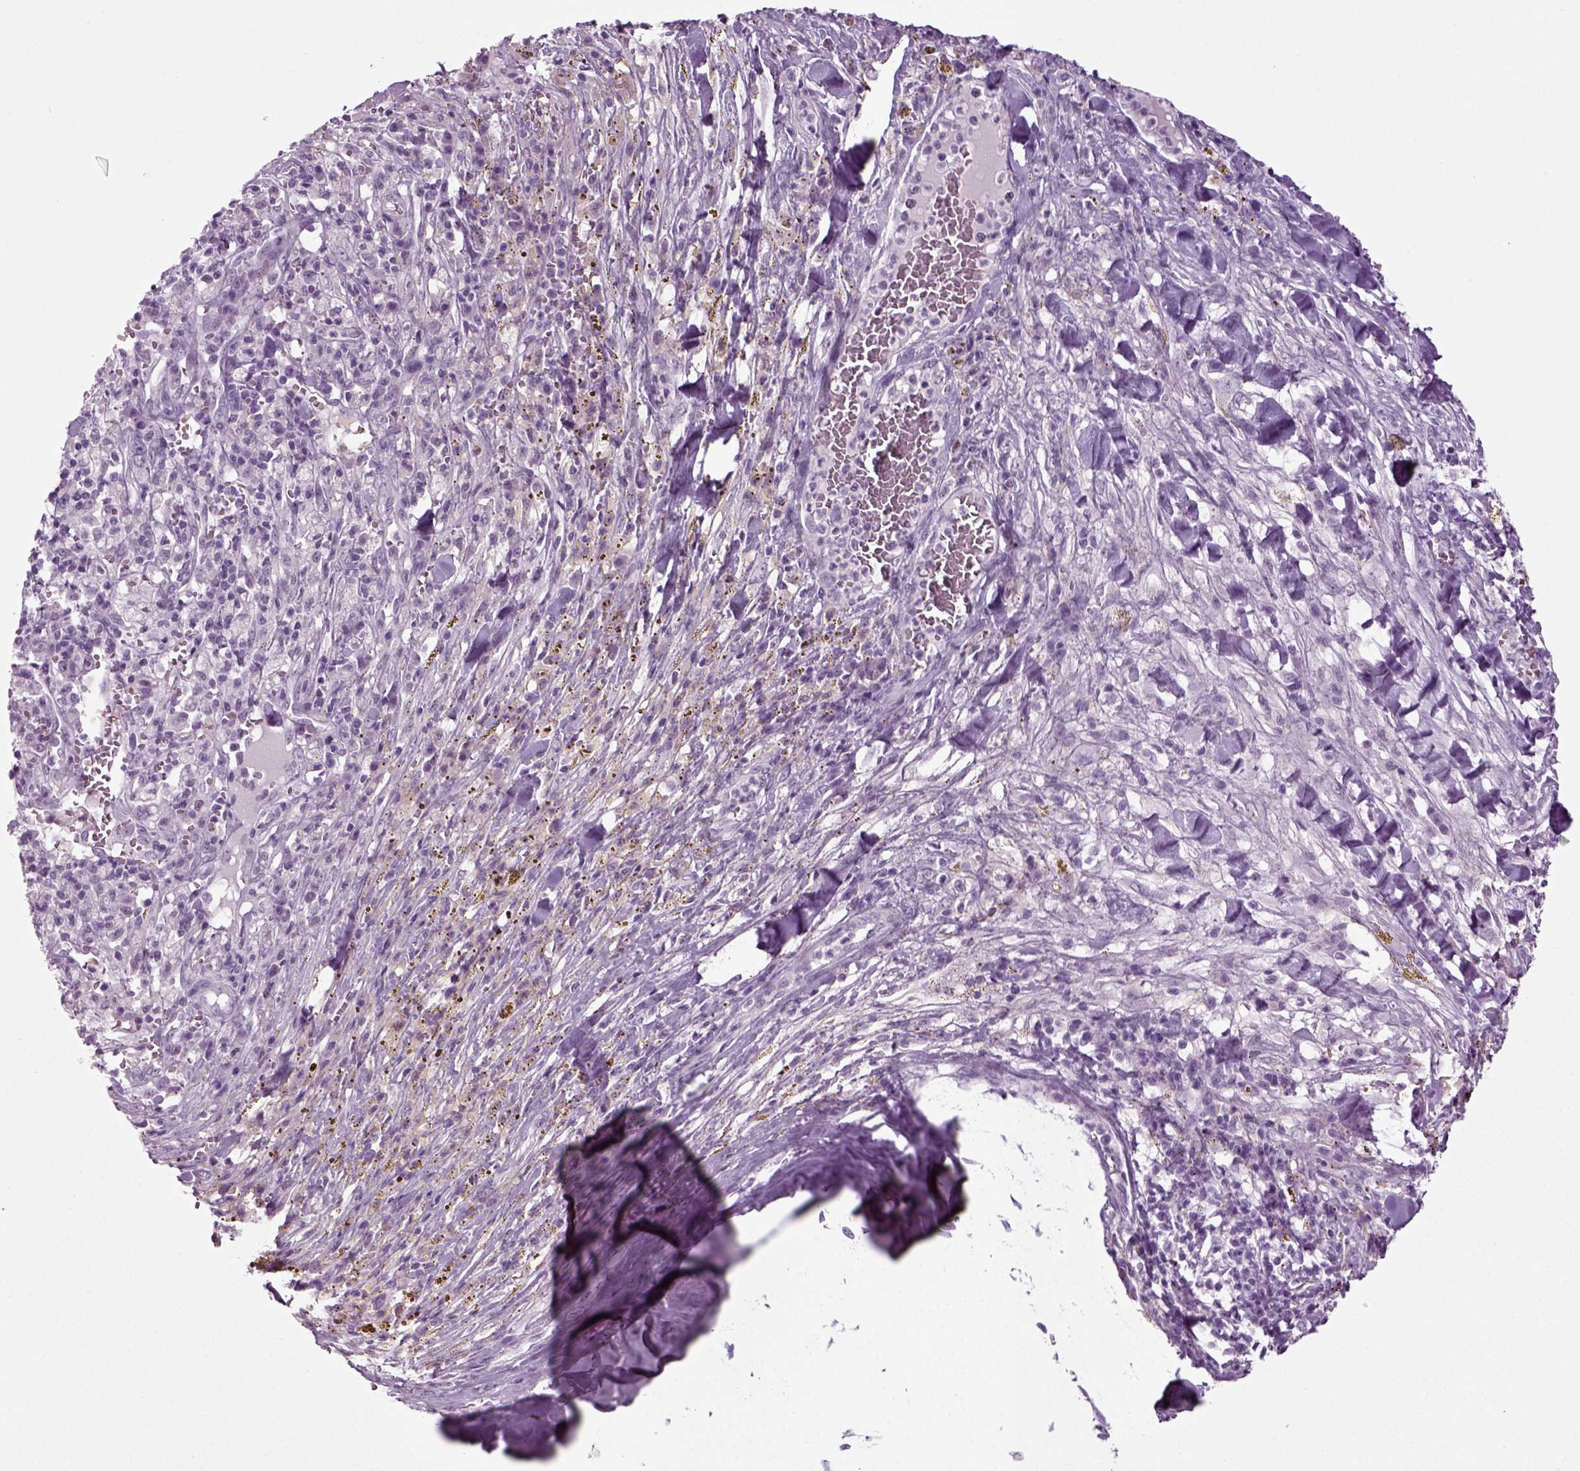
{"staining": {"intensity": "negative", "quantity": "none", "location": "none"}, "tissue": "melanoma", "cell_type": "Tumor cells", "image_type": "cancer", "snomed": [{"axis": "morphology", "description": "Malignant melanoma, NOS"}, {"axis": "topography", "description": "Skin"}], "caption": "Human melanoma stained for a protein using IHC exhibits no positivity in tumor cells.", "gene": "ZC2HC1C", "patient": {"sex": "female", "age": 91}}